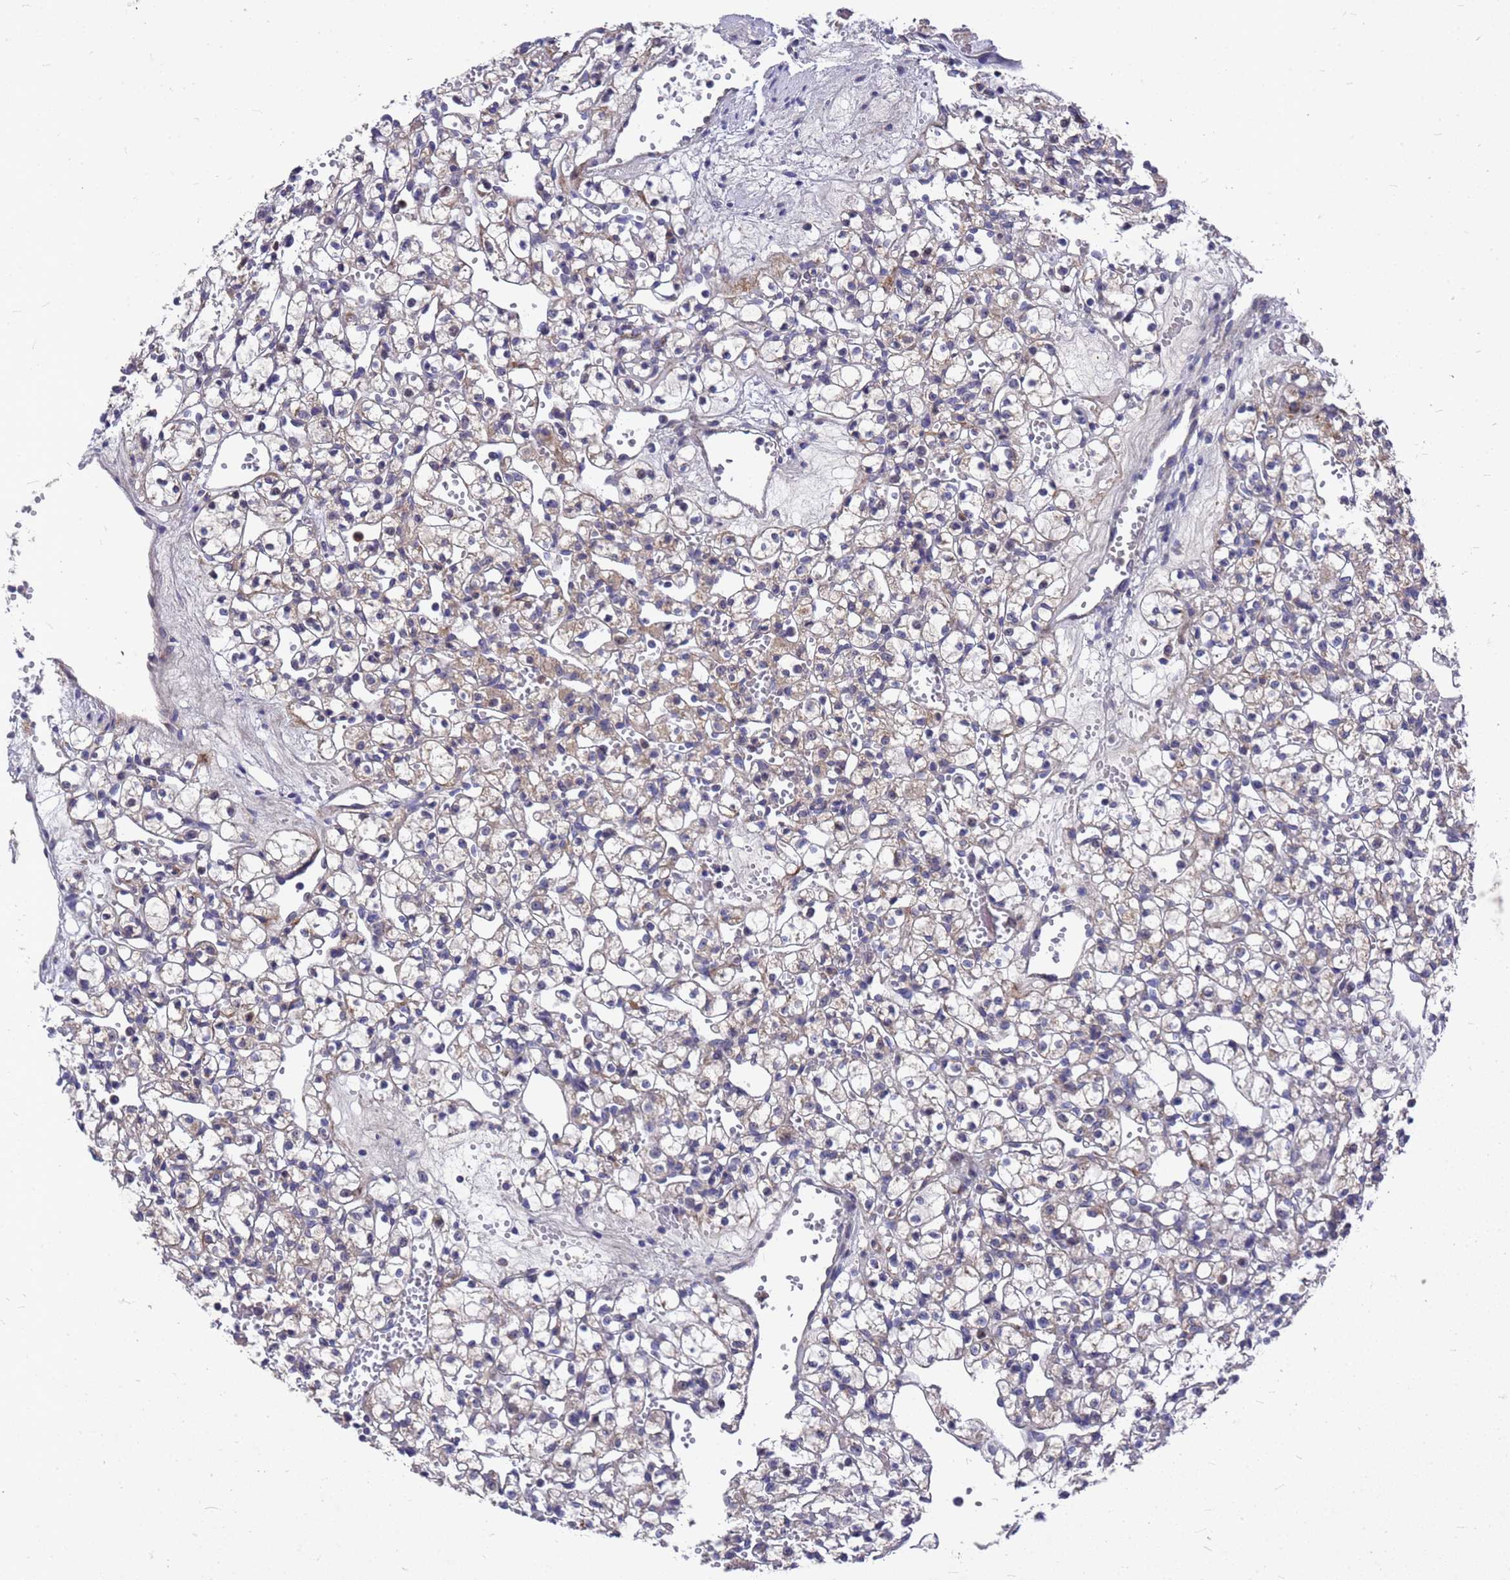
{"staining": {"intensity": "negative", "quantity": "none", "location": "none"}, "tissue": "renal cancer", "cell_type": "Tumor cells", "image_type": "cancer", "snomed": [{"axis": "morphology", "description": "Adenocarcinoma, NOS"}, {"axis": "topography", "description": "Kidney"}], "caption": "Protein analysis of renal cancer (adenocarcinoma) reveals no significant expression in tumor cells.", "gene": "ZNF717", "patient": {"sex": "female", "age": 59}}